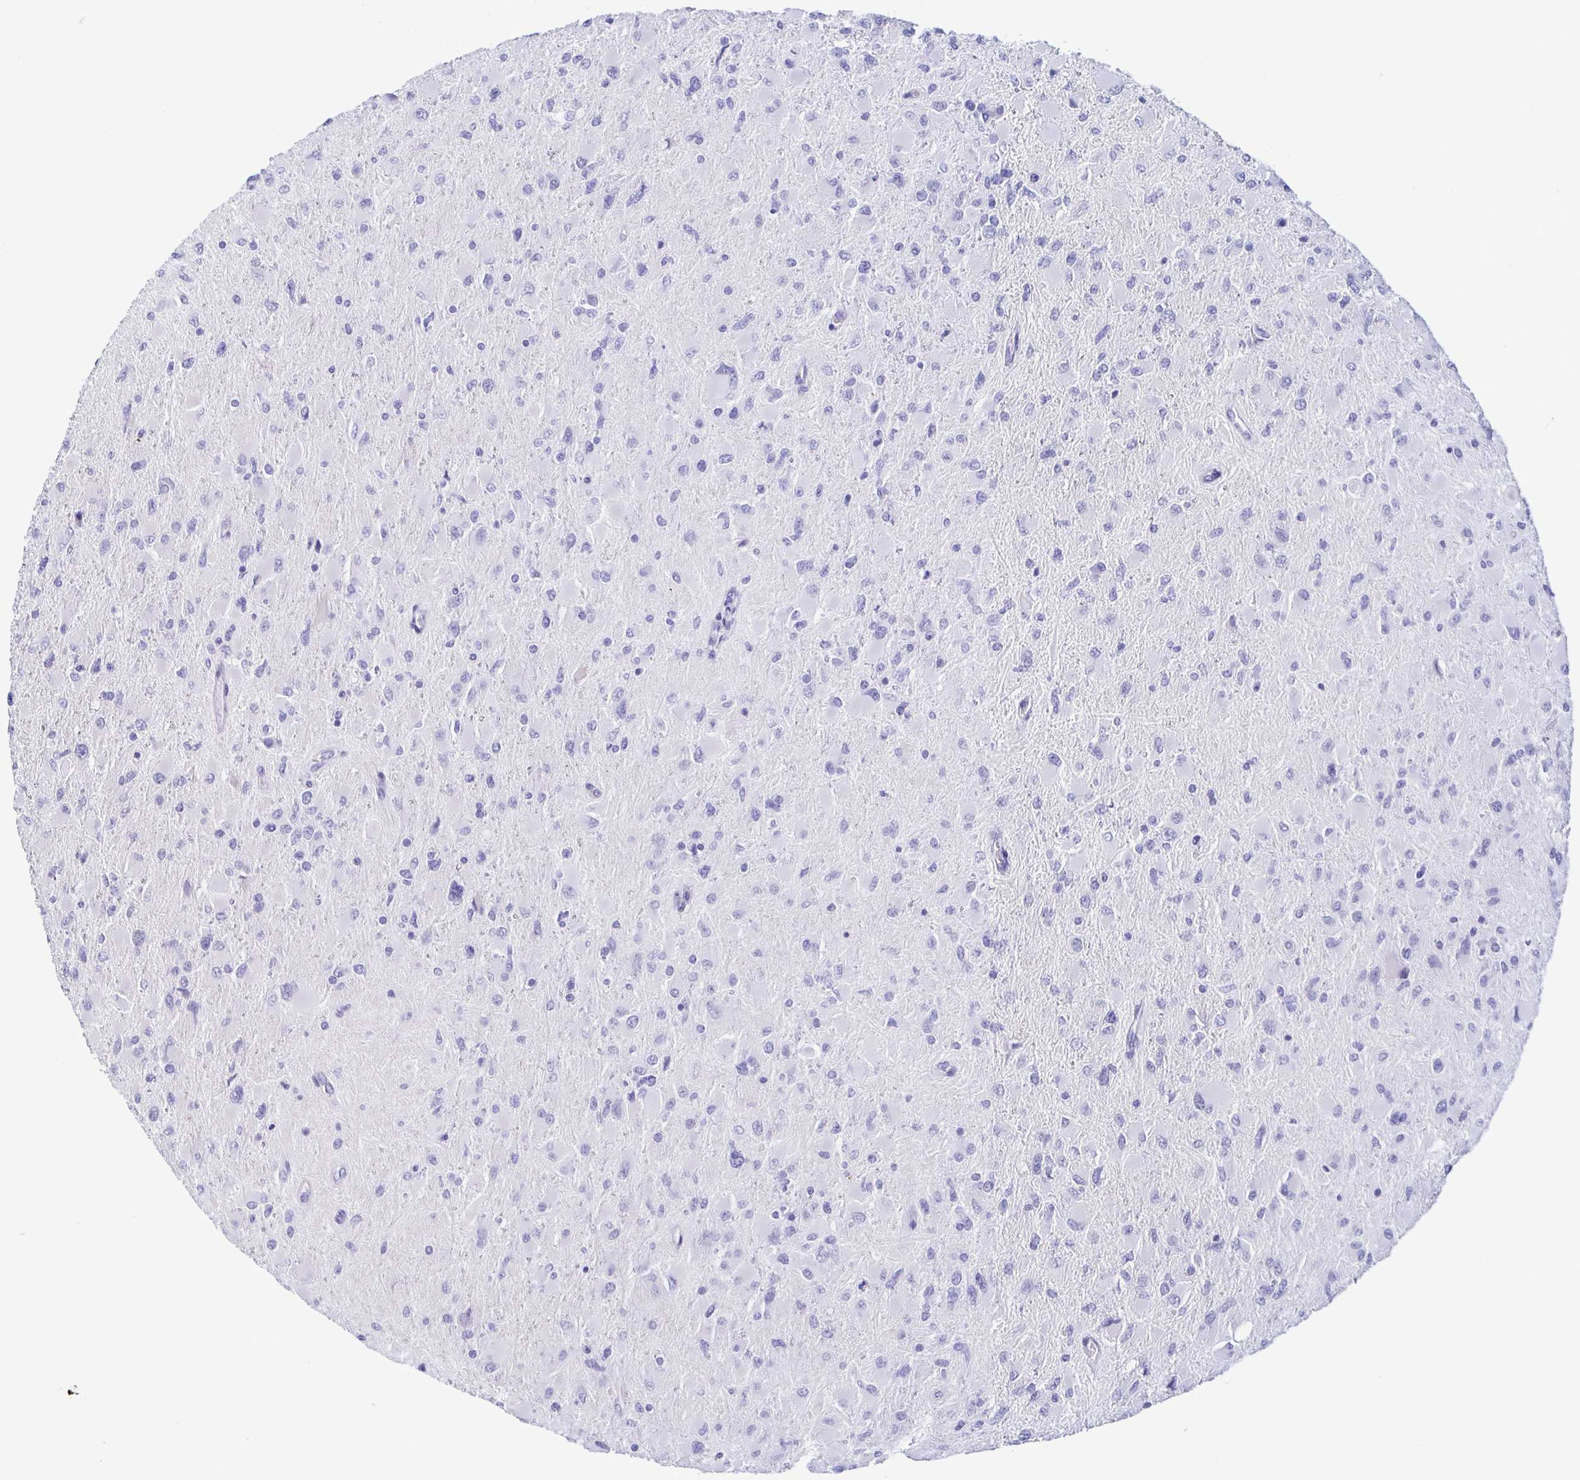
{"staining": {"intensity": "negative", "quantity": "none", "location": "none"}, "tissue": "glioma", "cell_type": "Tumor cells", "image_type": "cancer", "snomed": [{"axis": "morphology", "description": "Glioma, malignant, High grade"}, {"axis": "topography", "description": "Cerebral cortex"}], "caption": "DAB (3,3'-diaminobenzidine) immunohistochemical staining of human glioma reveals no significant staining in tumor cells.", "gene": "PERM1", "patient": {"sex": "female", "age": 36}}